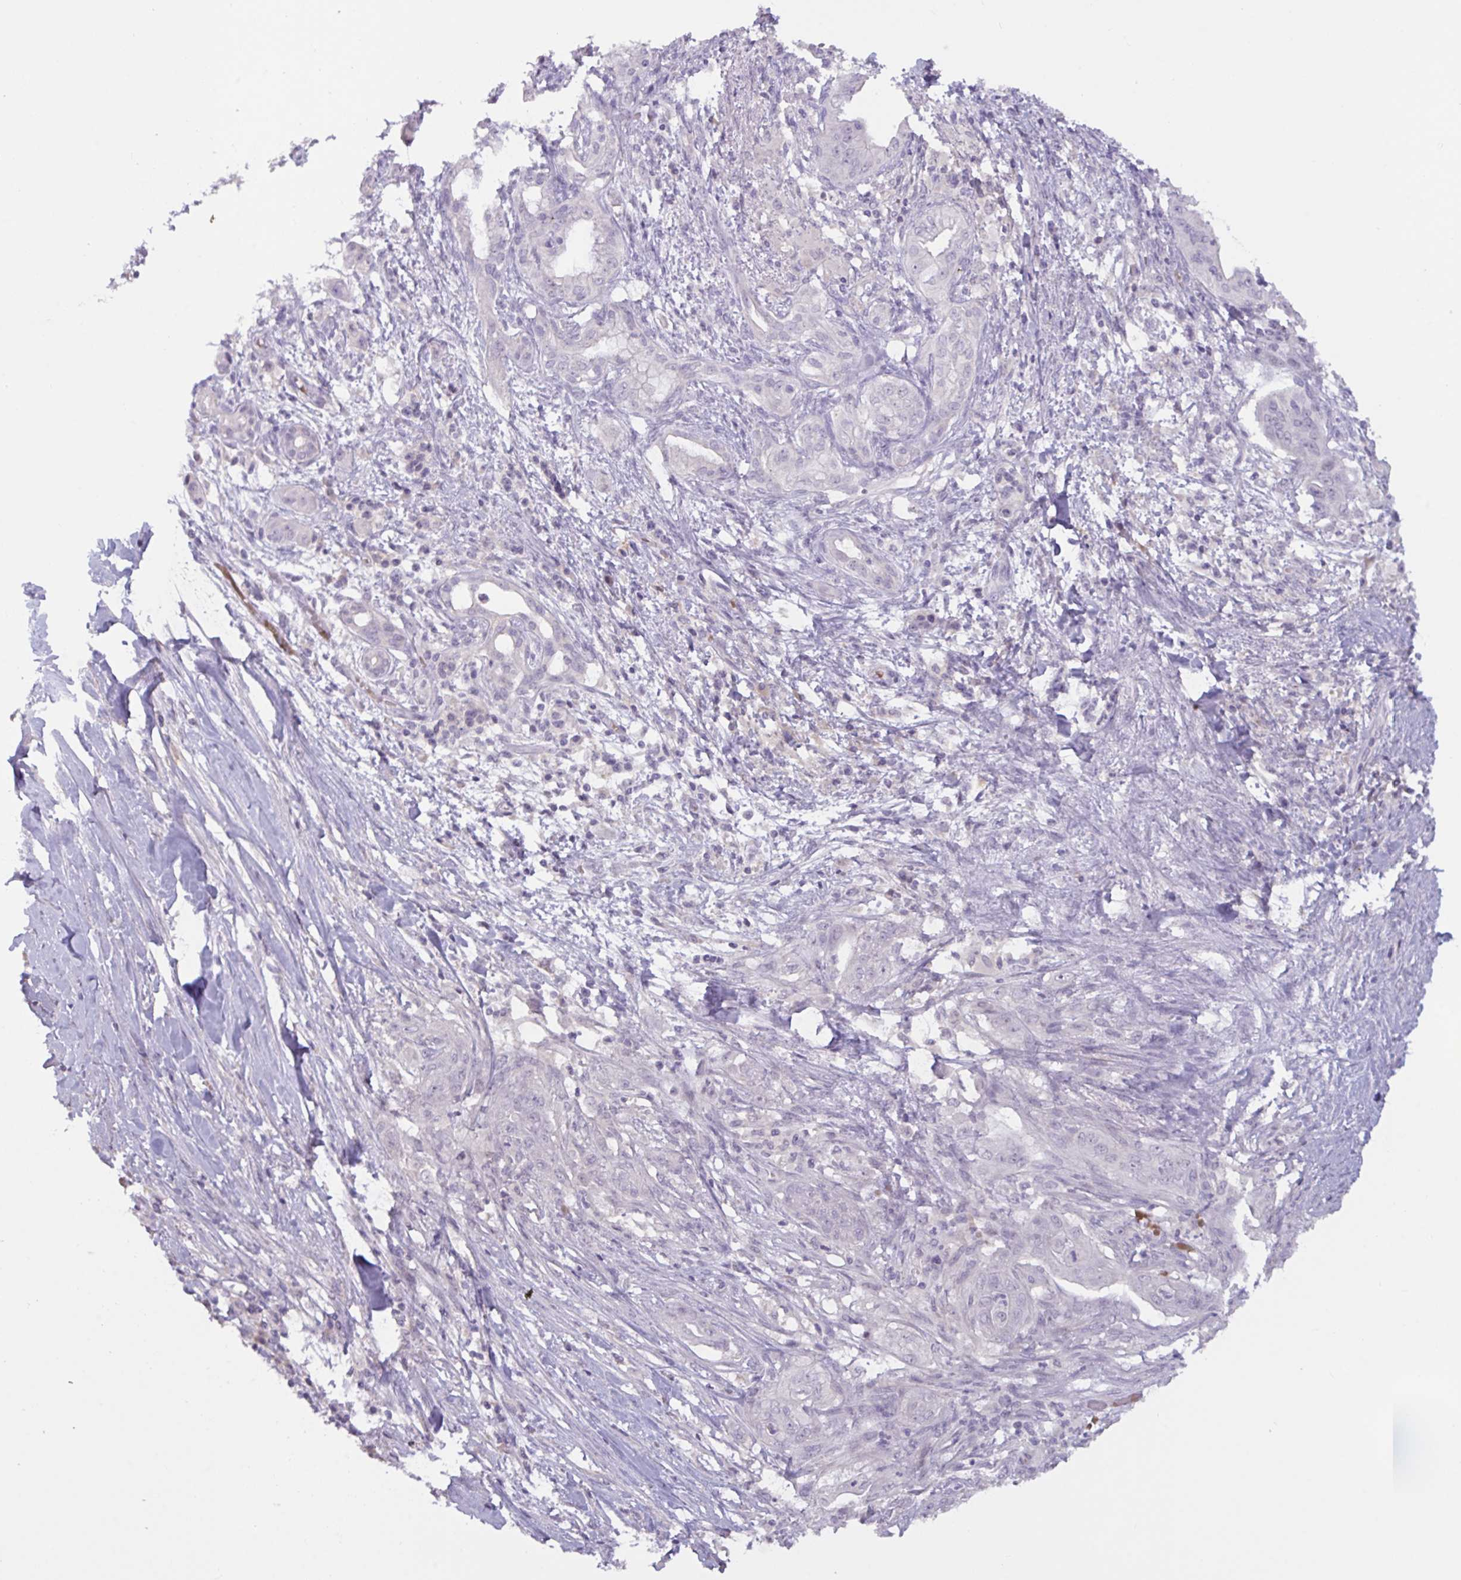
{"staining": {"intensity": "moderate", "quantity": "<25%", "location": "cytoplasmic/membranous"}, "tissue": "pancreatic cancer", "cell_type": "Tumor cells", "image_type": "cancer", "snomed": [{"axis": "morphology", "description": "Adenocarcinoma, NOS"}, {"axis": "topography", "description": "Pancreas"}], "caption": "Brown immunohistochemical staining in pancreatic adenocarcinoma exhibits moderate cytoplasmic/membranous staining in about <25% of tumor cells.", "gene": "RFPL4B", "patient": {"sex": "male", "age": 58}}